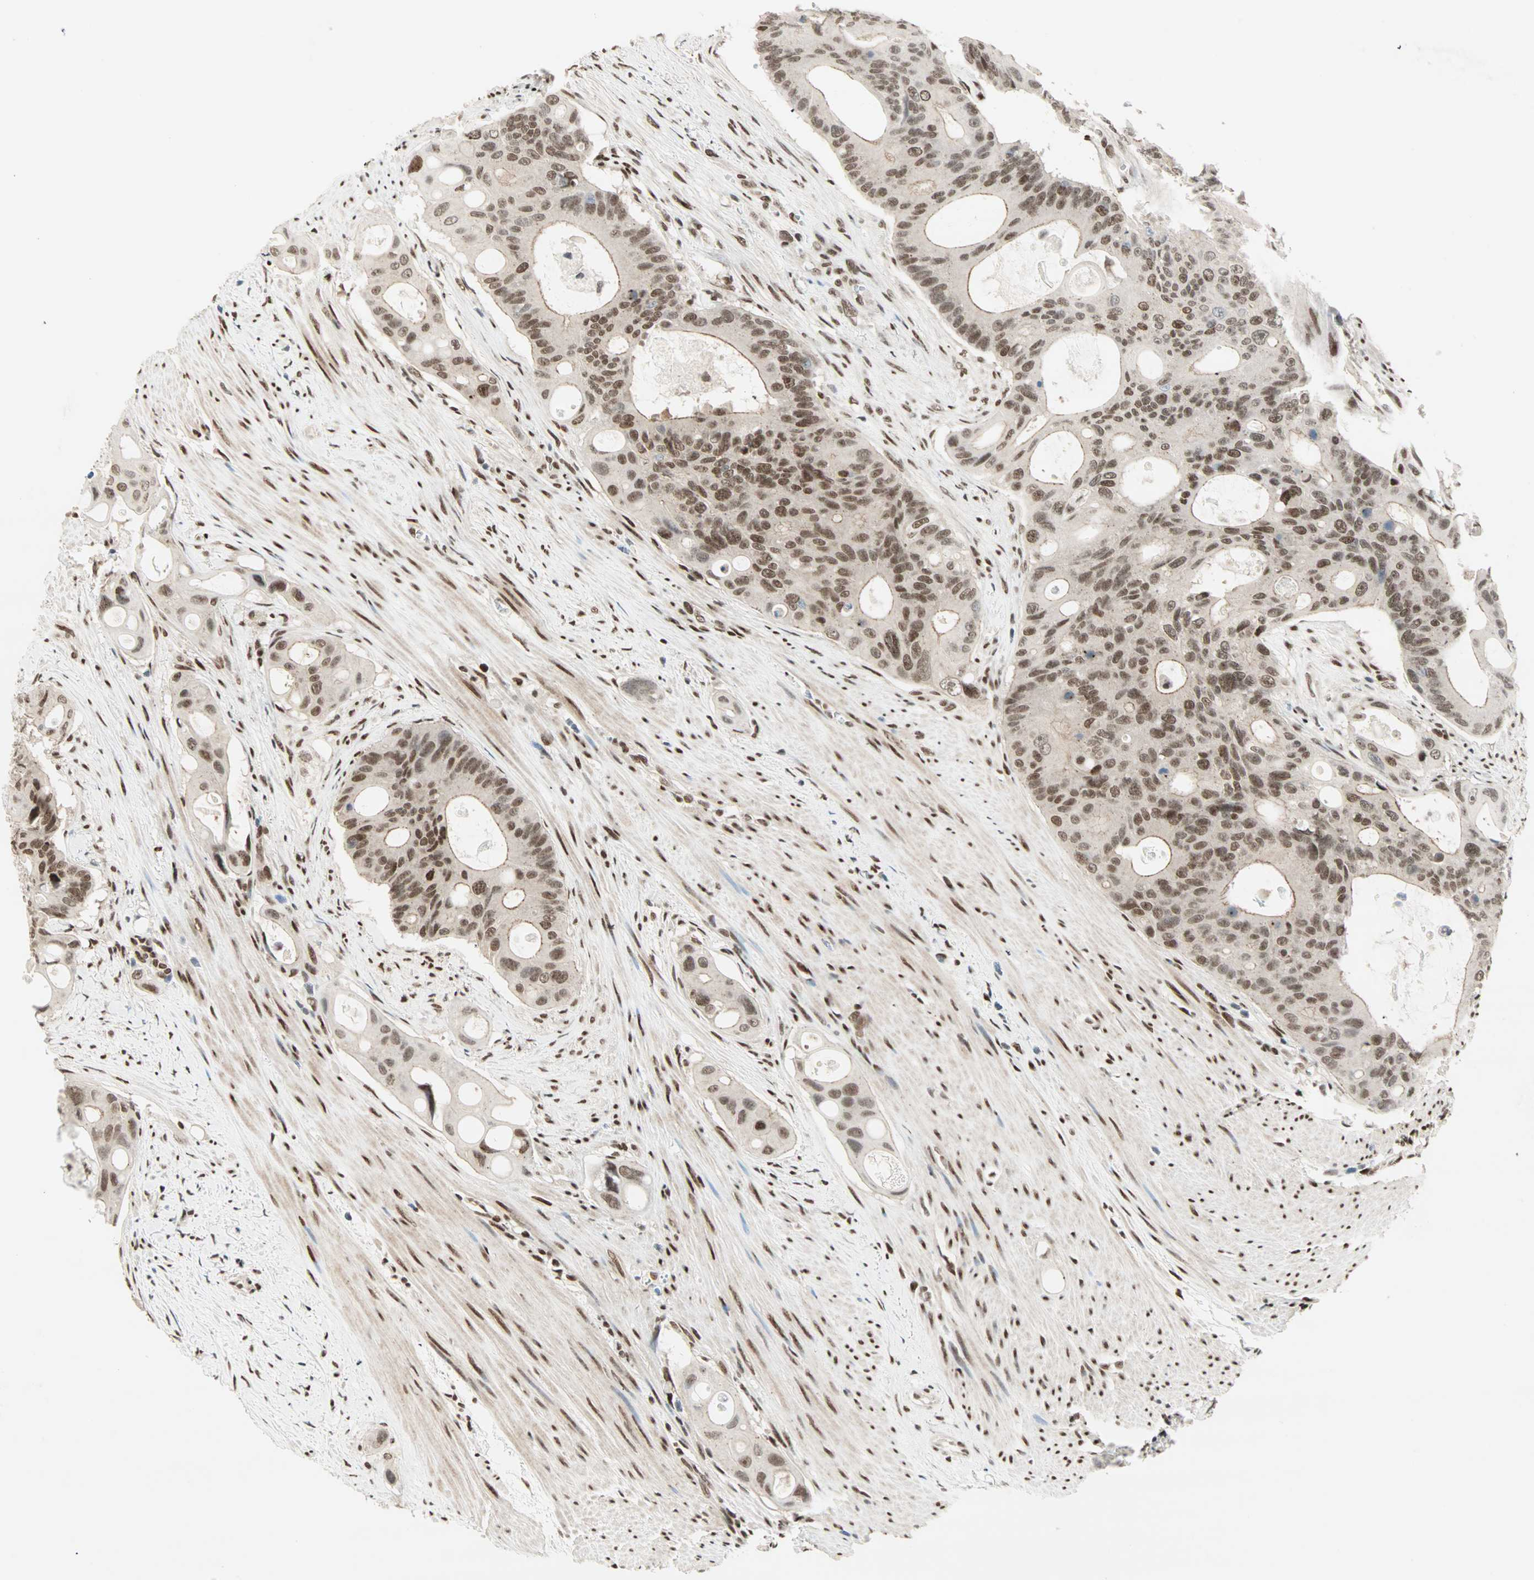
{"staining": {"intensity": "moderate", "quantity": ">75%", "location": "nuclear"}, "tissue": "colorectal cancer", "cell_type": "Tumor cells", "image_type": "cancer", "snomed": [{"axis": "morphology", "description": "Adenocarcinoma, NOS"}, {"axis": "topography", "description": "Colon"}], "caption": "IHC staining of colorectal adenocarcinoma, which reveals medium levels of moderate nuclear positivity in approximately >75% of tumor cells indicating moderate nuclear protein expression. The staining was performed using DAB (brown) for protein detection and nuclei were counterstained in hematoxylin (blue).", "gene": "BLM", "patient": {"sex": "female", "age": 57}}